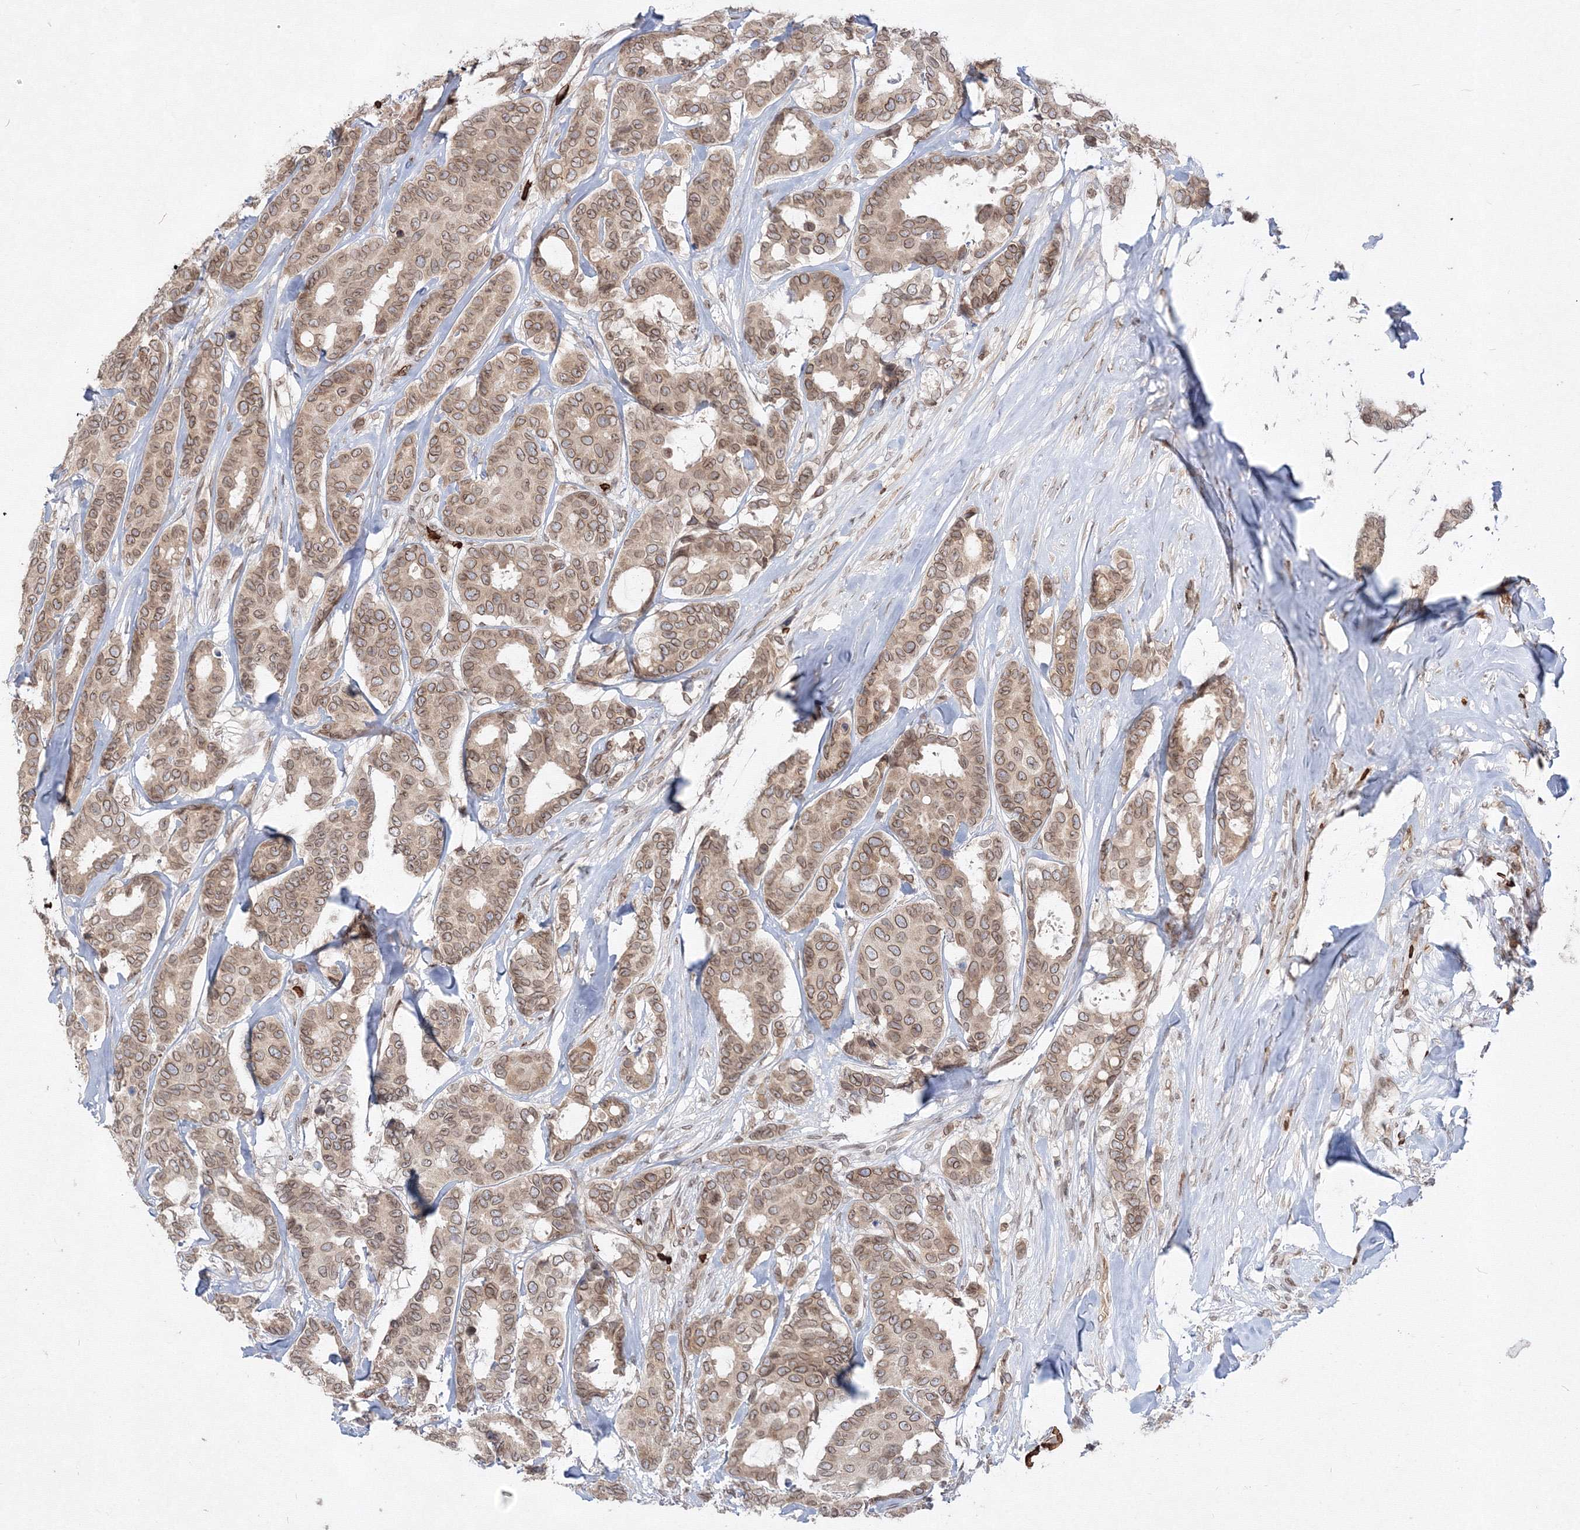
{"staining": {"intensity": "moderate", "quantity": ">75%", "location": "cytoplasmic/membranous,nuclear"}, "tissue": "breast cancer", "cell_type": "Tumor cells", "image_type": "cancer", "snomed": [{"axis": "morphology", "description": "Duct carcinoma"}, {"axis": "topography", "description": "Breast"}], "caption": "DAB (3,3'-diaminobenzidine) immunohistochemical staining of breast cancer (intraductal carcinoma) shows moderate cytoplasmic/membranous and nuclear protein positivity in about >75% of tumor cells. (IHC, brightfield microscopy, high magnification).", "gene": "DNAJB2", "patient": {"sex": "female", "age": 87}}